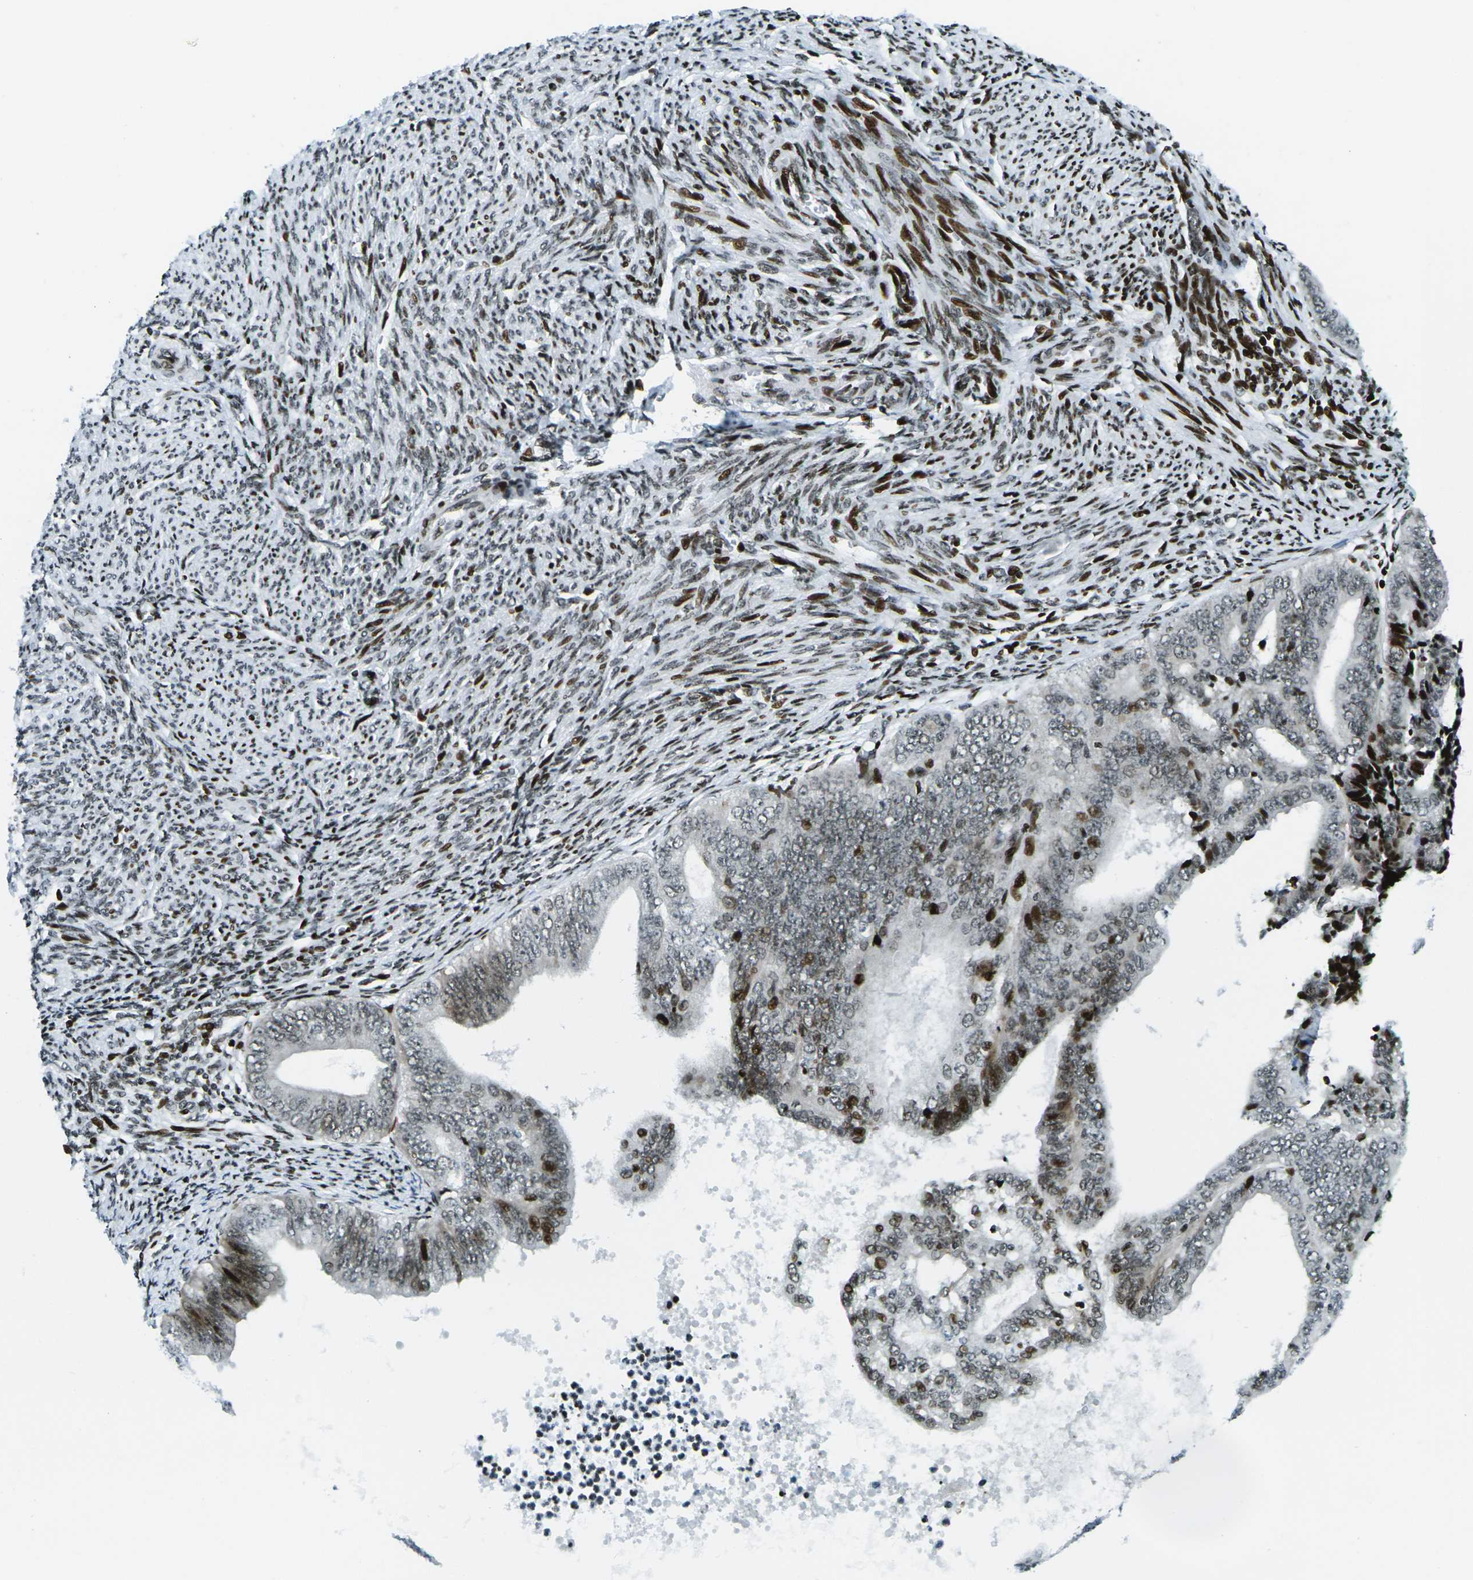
{"staining": {"intensity": "moderate", "quantity": ">75%", "location": "nuclear"}, "tissue": "endometrial cancer", "cell_type": "Tumor cells", "image_type": "cancer", "snomed": [{"axis": "morphology", "description": "Adenocarcinoma, NOS"}, {"axis": "topography", "description": "Endometrium"}], "caption": "Adenocarcinoma (endometrial) tissue reveals moderate nuclear positivity in approximately >75% of tumor cells", "gene": "H3-3A", "patient": {"sex": "female", "age": 63}}